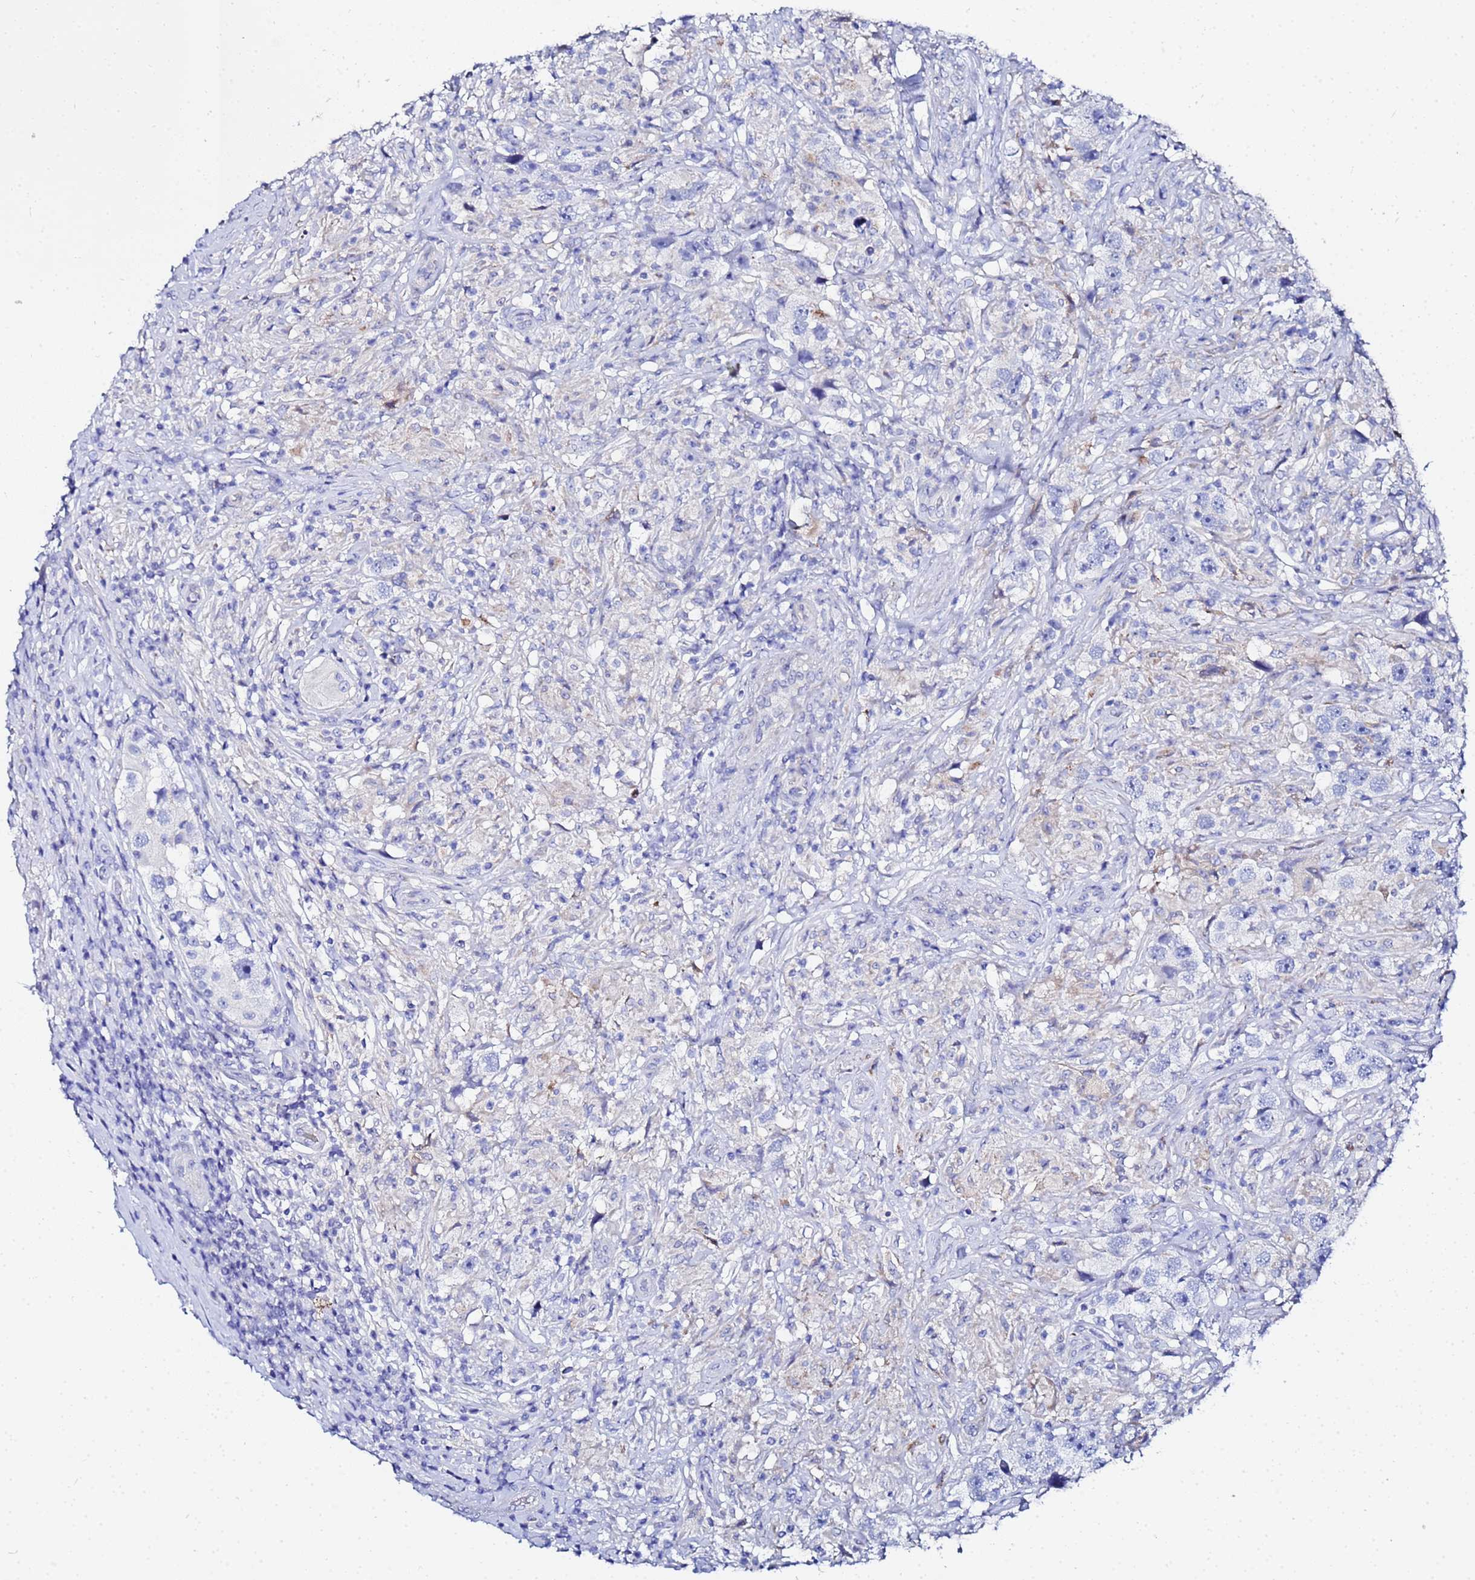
{"staining": {"intensity": "negative", "quantity": "none", "location": "none"}, "tissue": "testis cancer", "cell_type": "Tumor cells", "image_type": "cancer", "snomed": [{"axis": "morphology", "description": "Seminoma, NOS"}, {"axis": "topography", "description": "Testis"}], "caption": "An image of human testis cancer (seminoma) is negative for staining in tumor cells.", "gene": "ZNF26", "patient": {"sex": "male", "age": 49}}